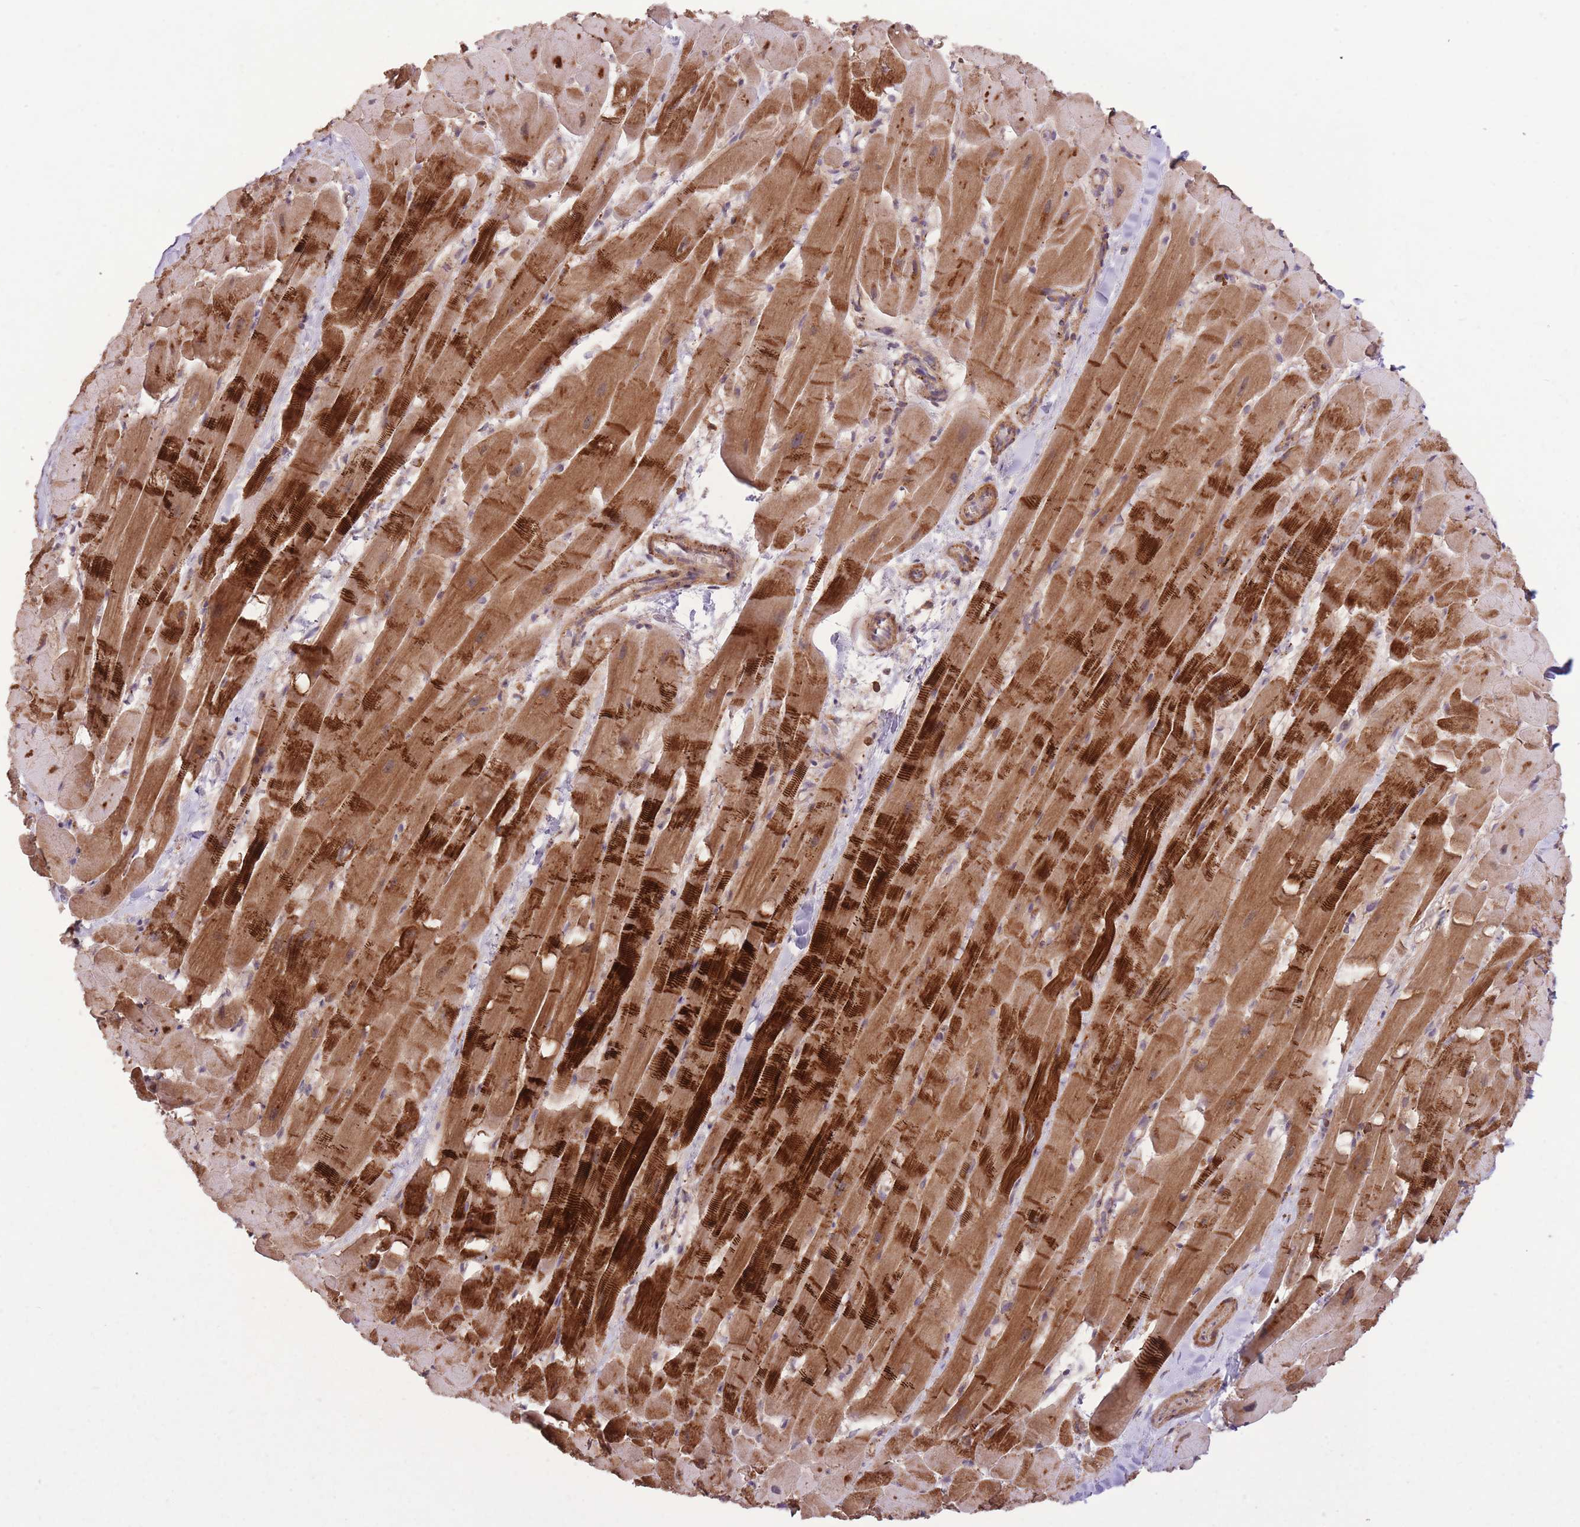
{"staining": {"intensity": "strong", "quantity": ">75%", "location": "cytoplasmic/membranous"}, "tissue": "heart muscle", "cell_type": "Cardiomyocytes", "image_type": "normal", "snomed": [{"axis": "morphology", "description": "Normal tissue, NOS"}, {"axis": "topography", "description": "Heart"}], "caption": "Immunohistochemistry image of benign human heart muscle stained for a protein (brown), which exhibits high levels of strong cytoplasmic/membranous positivity in approximately >75% of cardiomyocytes.", "gene": "POLR3F", "patient": {"sex": "male", "age": 37}}